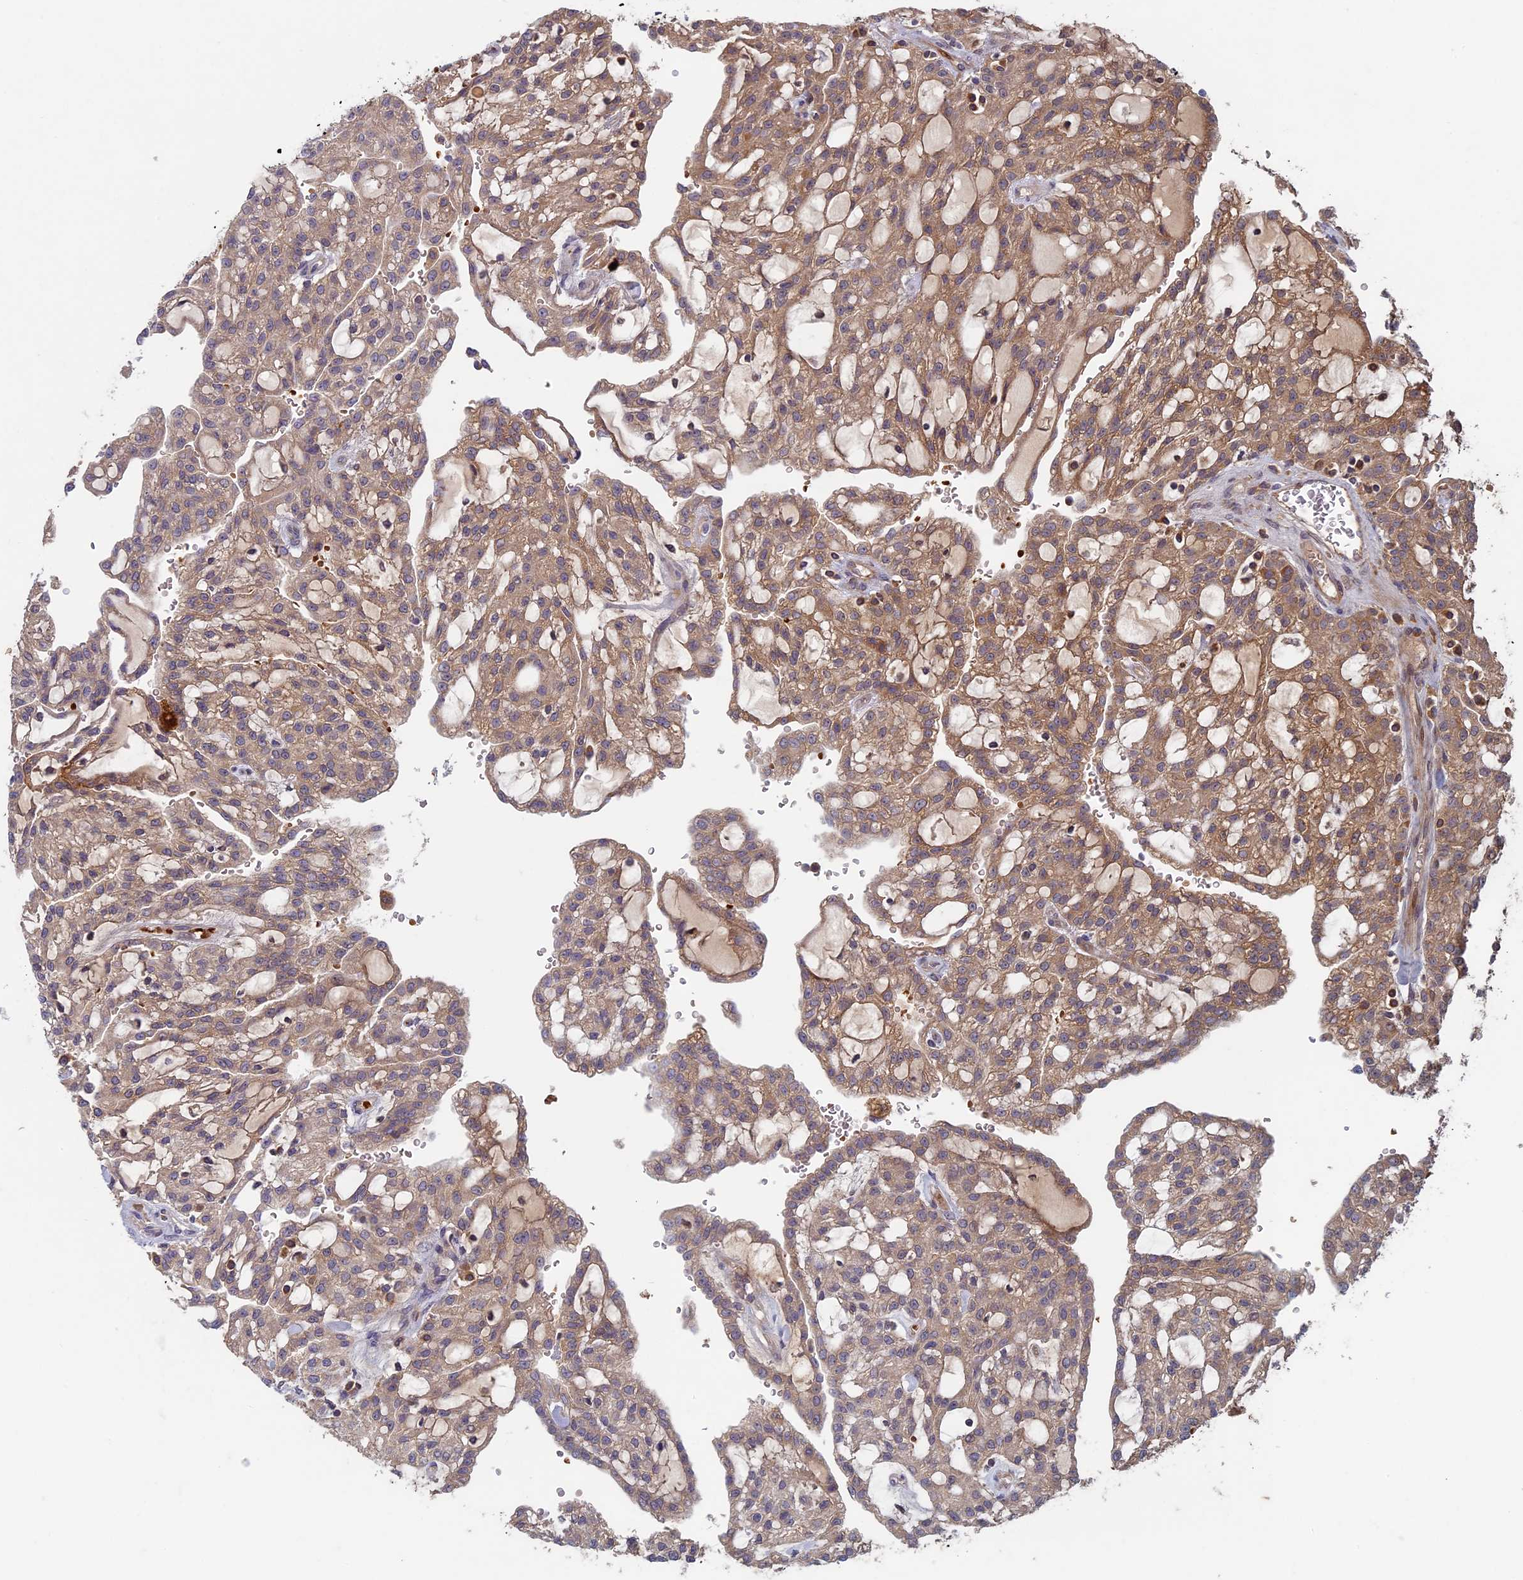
{"staining": {"intensity": "moderate", "quantity": ">75%", "location": "cytoplasmic/membranous"}, "tissue": "renal cancer", "cell_type": "Tumor cells", "image_type": "cancer", "snomed": [{"axis": "morphology", "description": "Adenocarcinoma, NOS"}, {"axis": "topography", "description": "Kidney"}], "caption": "Tumor cells display medium levels of moderate cytoplasmic/membranous staining in about >75% of cells in adenocarcinoma (renal).", "gene": "RCCD1", "patient": {"sex": "male", "age": 63}}